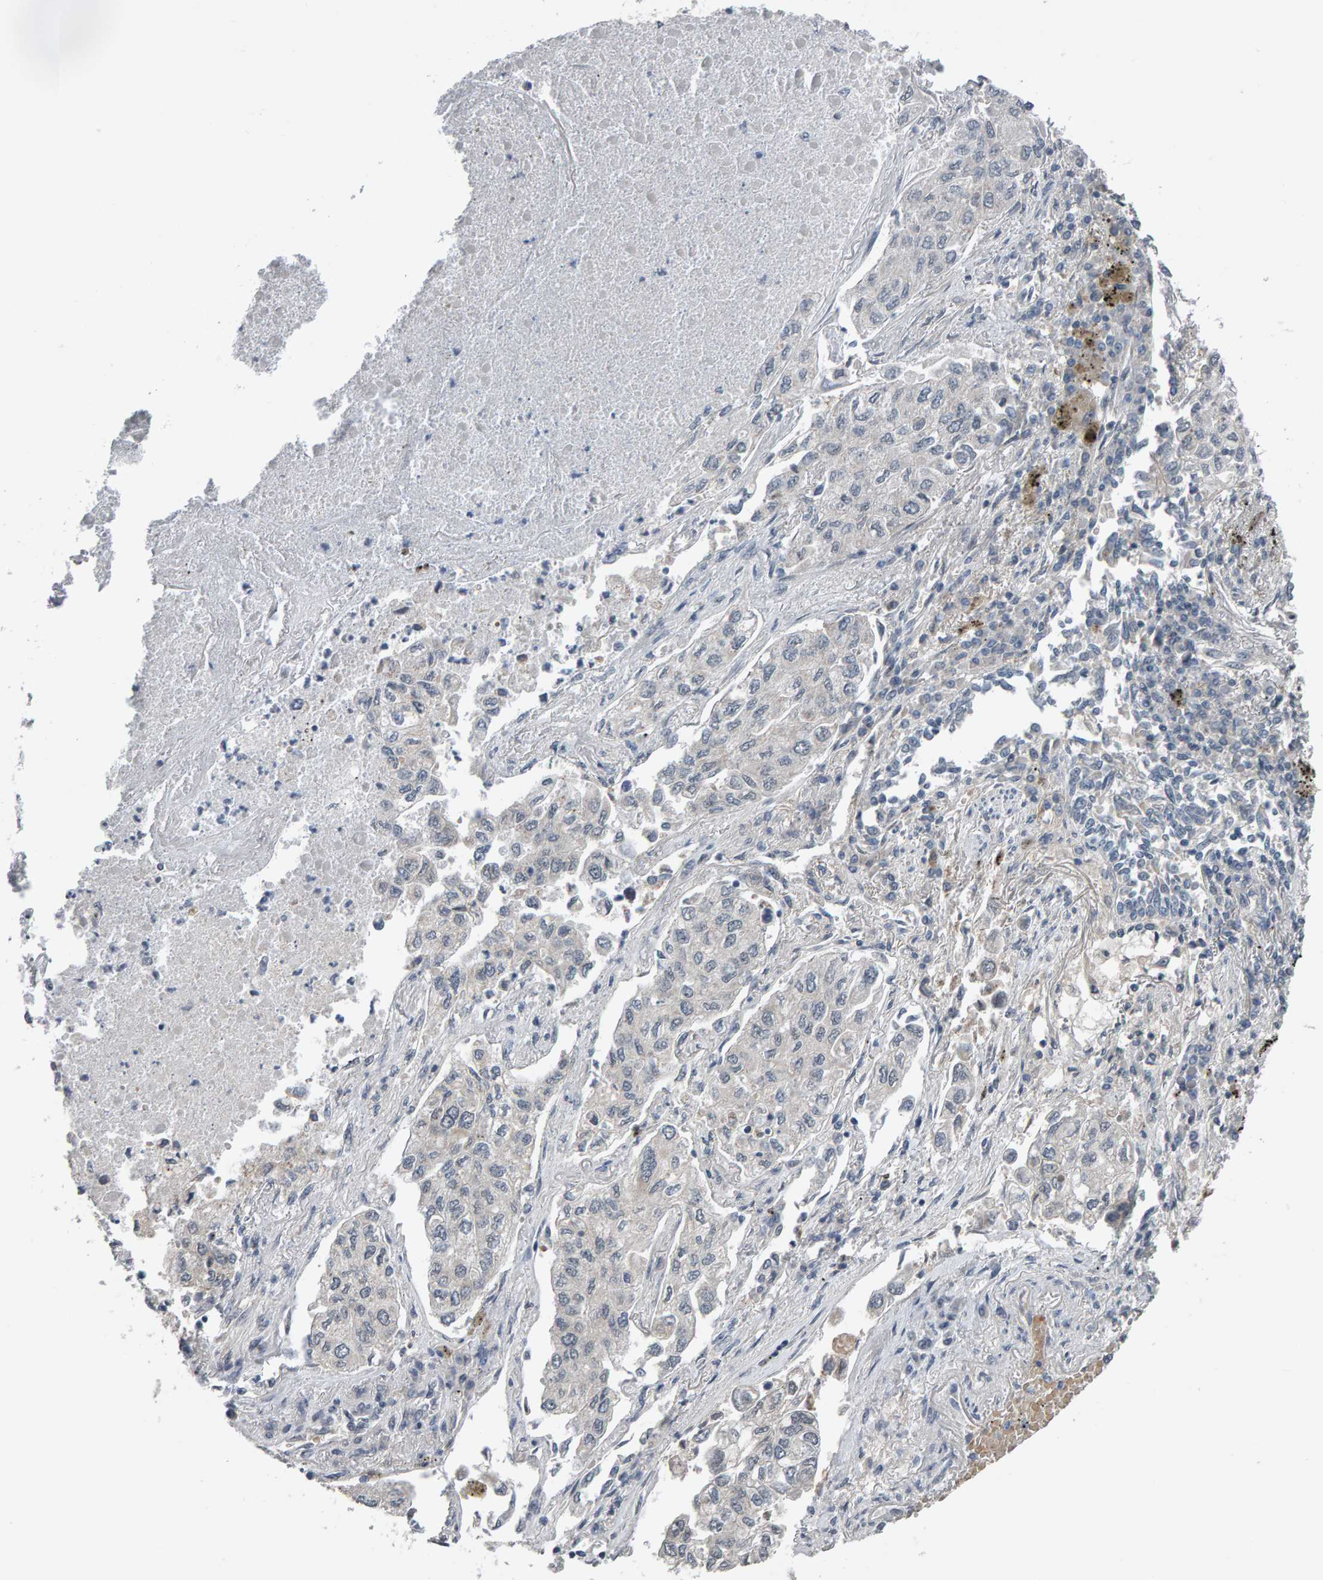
{"staining": {"intensity": "negative", "quantity": "none", "location": "none"}, "tissue": "lung cancer", "cell_type": "Tumor cells", "image_type": "cancer", "snomed": [{"axis": "morphology", "description": "Inflammation, NOS"}, {"axis": "morphology", "description": "Adenocarcinoma, NOS"}, {"axis": "topography", "description": "Lung"}], "caption": "This is an immunohistochemistry histopathology image of adenocarcinoma (lung). There is no staining in tumor cells.", "gene": "COASY", "patient": {"sex": "male", "age": 63}}